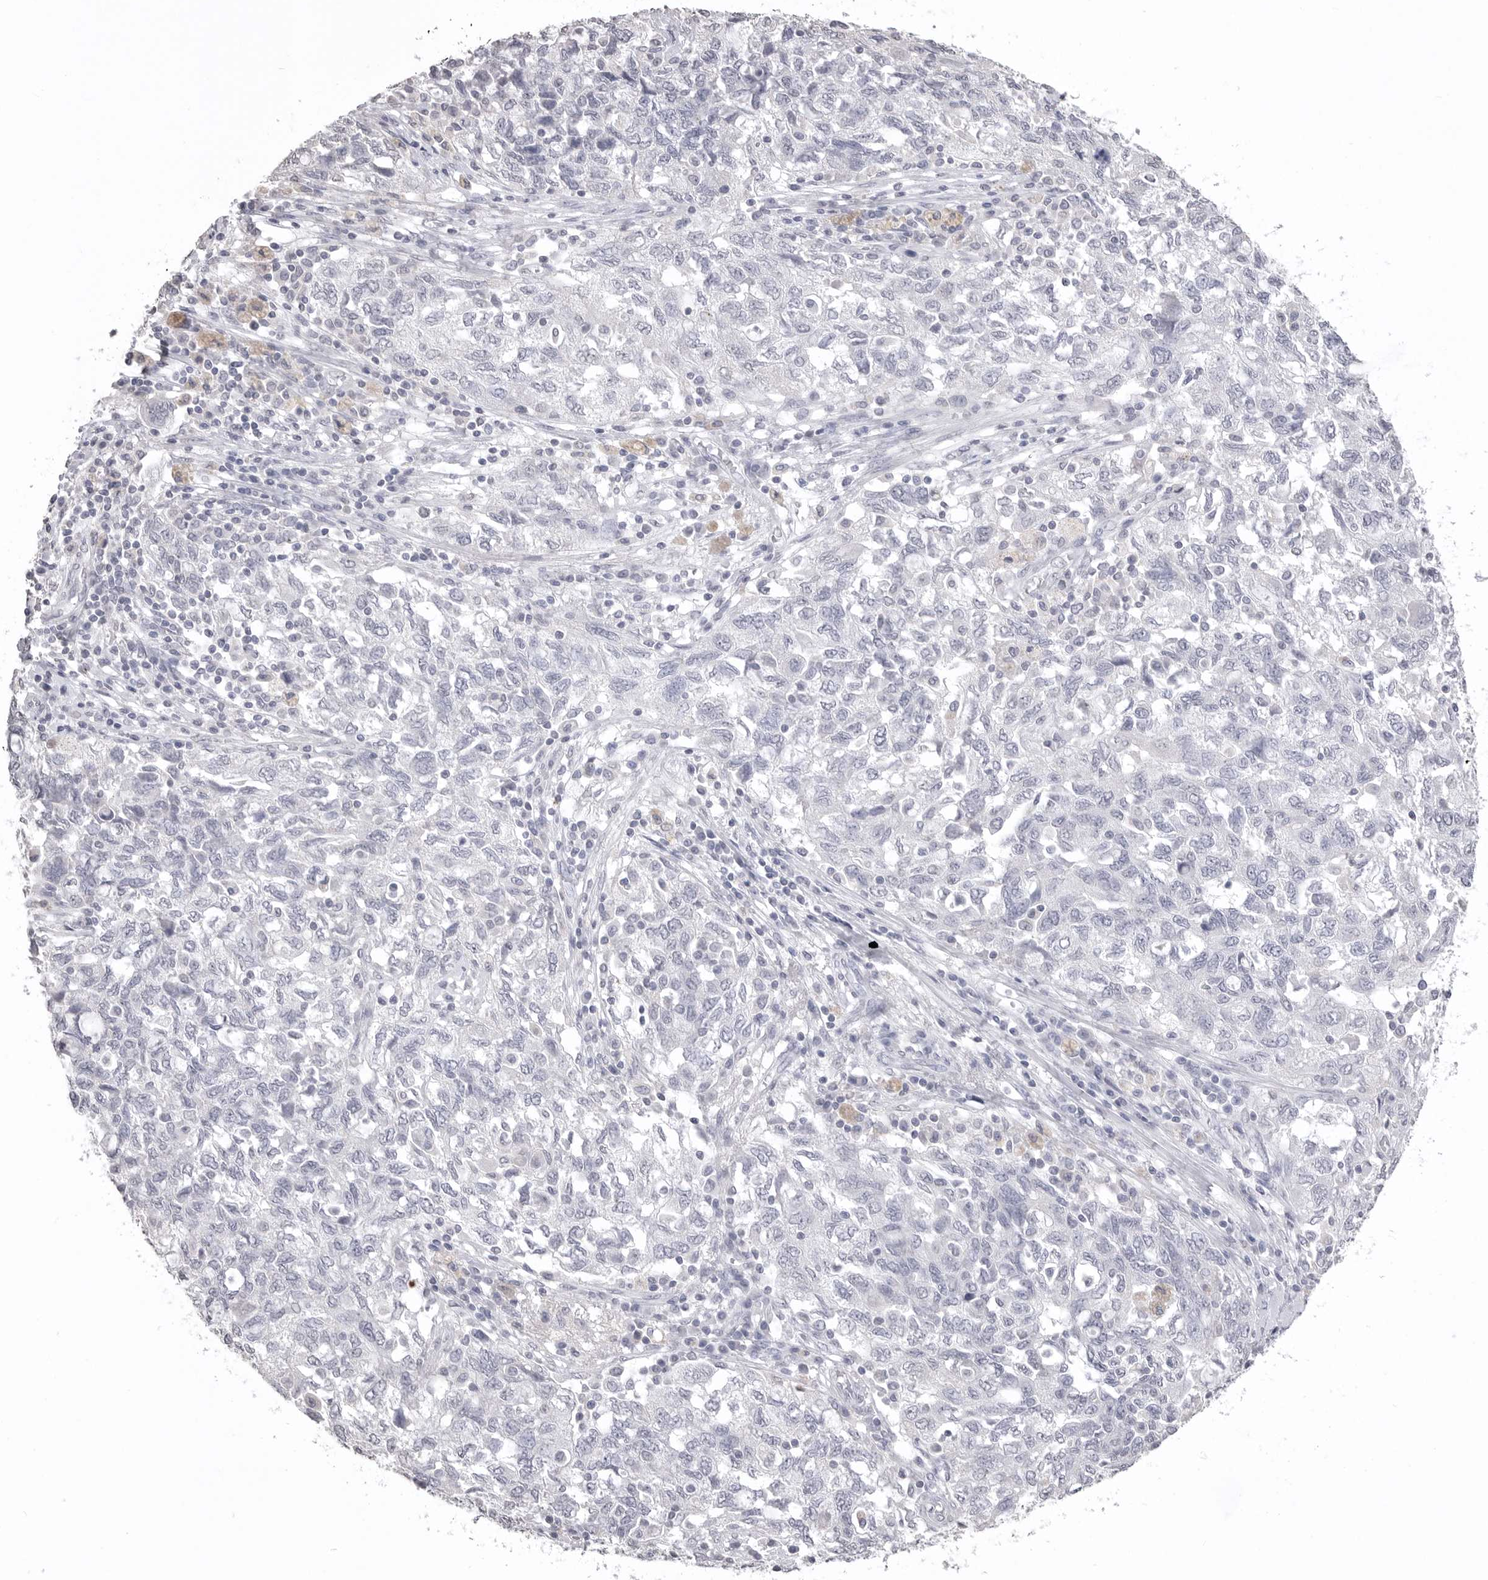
{"staining": {"intensity": "negative", "quantity": "none", "location": "none"}, "tissue": "ovarian cancer", "cell_type": "Tumor cells", "image_type": "cancer", "snomed": [{"axis": "morphology", "description": "Carcinoma, NOS"}, {"axis": "morphology", "description": "Cystadenocarcinoma, serous, NOS"}, {"axis": "topography", "description": "Ovary"}], "caption": "High magnification brightfield microscopy of serous cystadenocarcinoma (ovarian) stained with DAB (brown) and counterstained with hematoxylin (blue): tumor cells show no significant staining. (DAB immunohistochemistry with hematoxylin counter stain).", "gene": "ICAM5", "patient": {"sex": "female", "age": 69}}